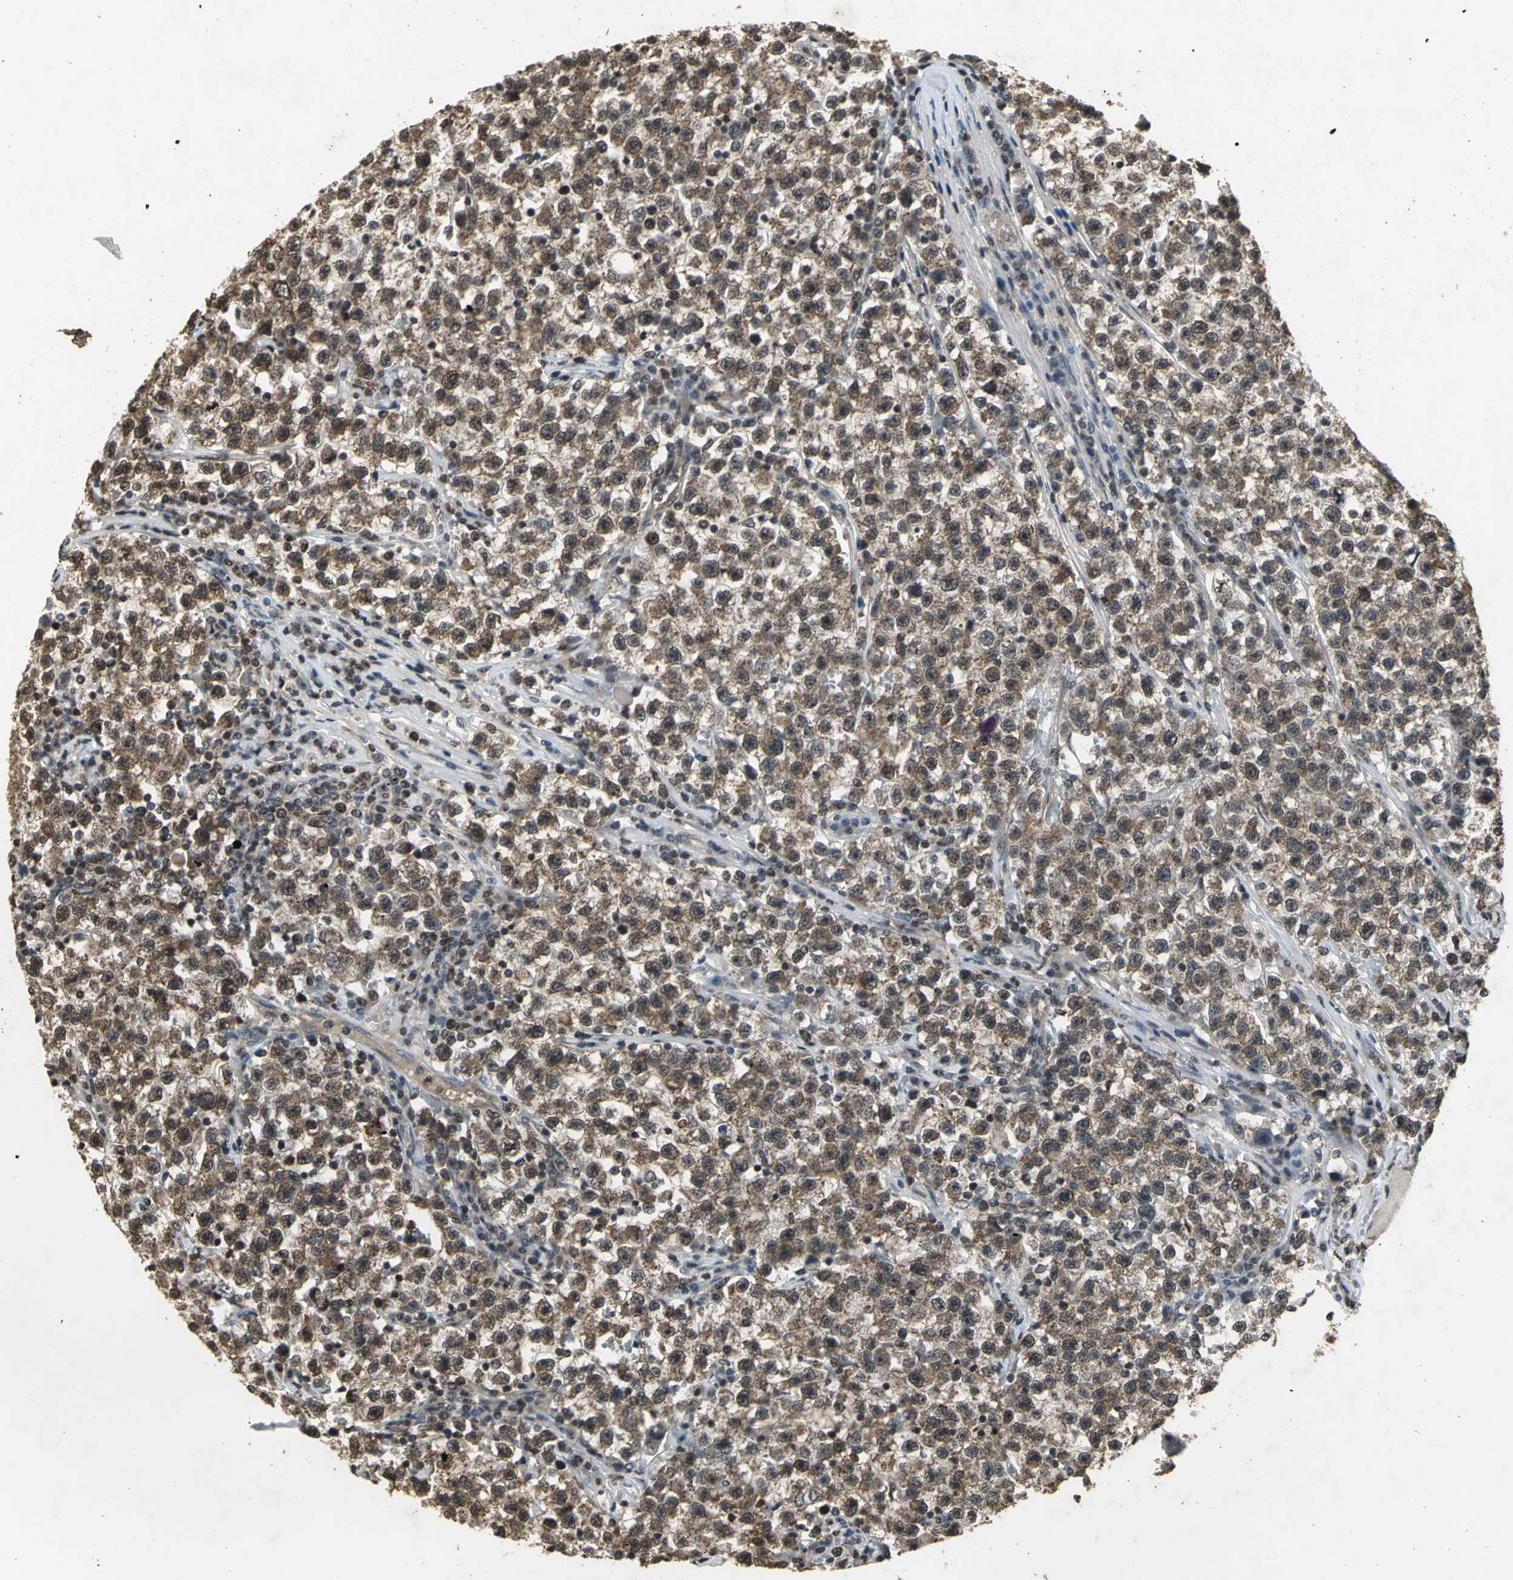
{"staining": {"intensity": "moderate", "quantity": ">75%", "location": "cytoplasmic/membranous,nuclear"}, "tissue": "testis cancer", "cell_type": "Tumor cells", "image_type": "cancer", "snomed": [{"axis": "morphology", "description": "Seminoma, NOS"}, {"axis": "topography", "description": "Testis"}], "caption": "Testis cancer stained with a brown dye exhibits moderate cytoplasmic/membranous and nuclear positive staining in about >75% of tumor cells.", "gene": "AHR", "patient": {"sex": "male", "age": 22}}